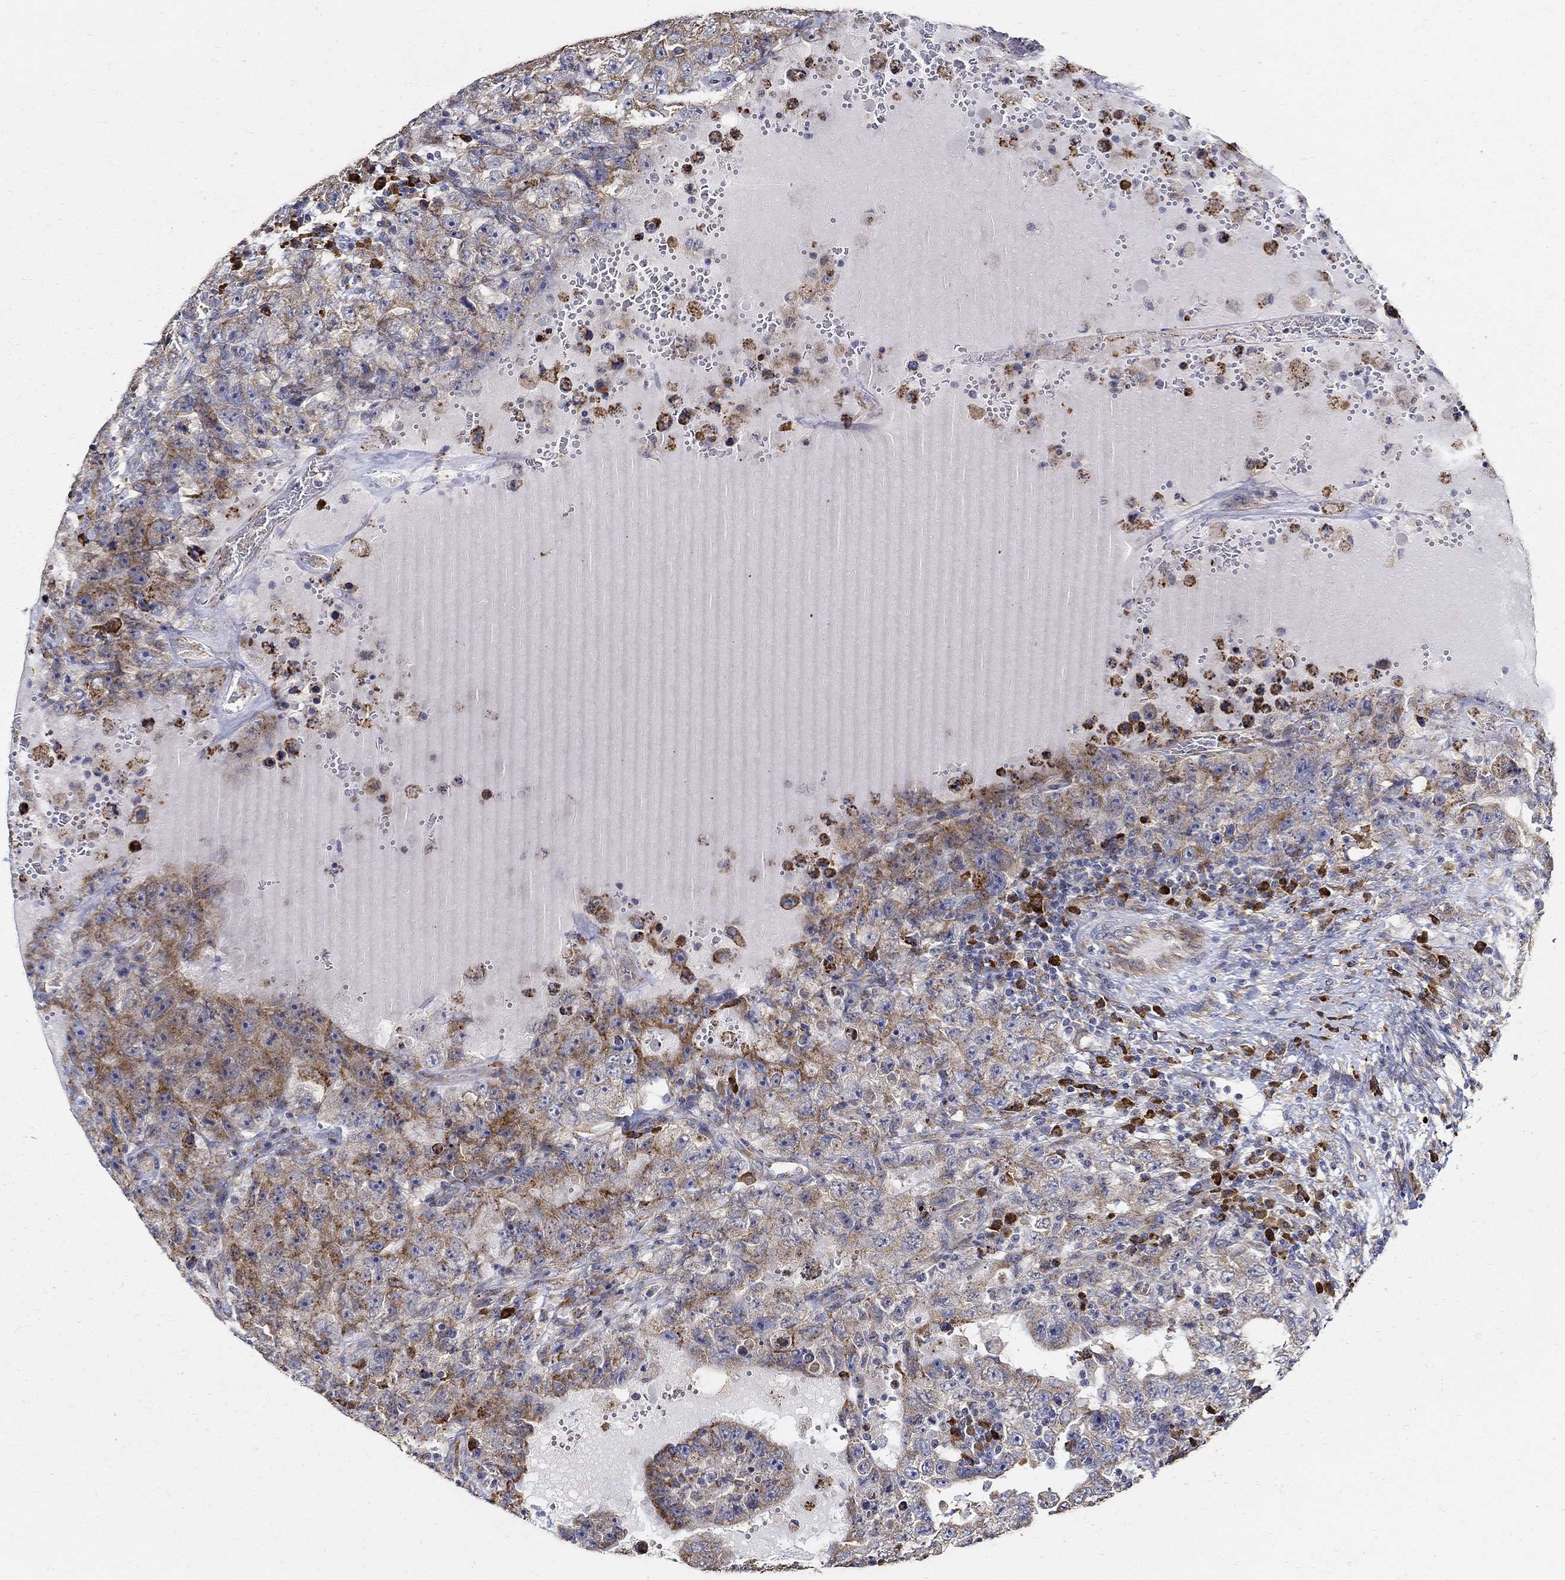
{"staining": {"intensity": "moderate", "quantity": ">75%", "location": "cytoplasmic/membranous"}, "tissue": "testis cancer", "cell_type": "Tumor cells", "image_type": "cancer", "snomed": [{"axis": "morphology", "description": "Carcinoma, Embryonal, NOS"}, {"axis": "topography", "description": "Testis"}], "caption": "DAB (3,3'-diaminobenzidine) immunohistochemical staining of human embryonal carcinoma (testis) shows moderate cytoplasmic/membranous protein expression in about >75% of tumor cells.", "gene": "EMILIN3", "patient": {"sex": "male", "age": 26}}